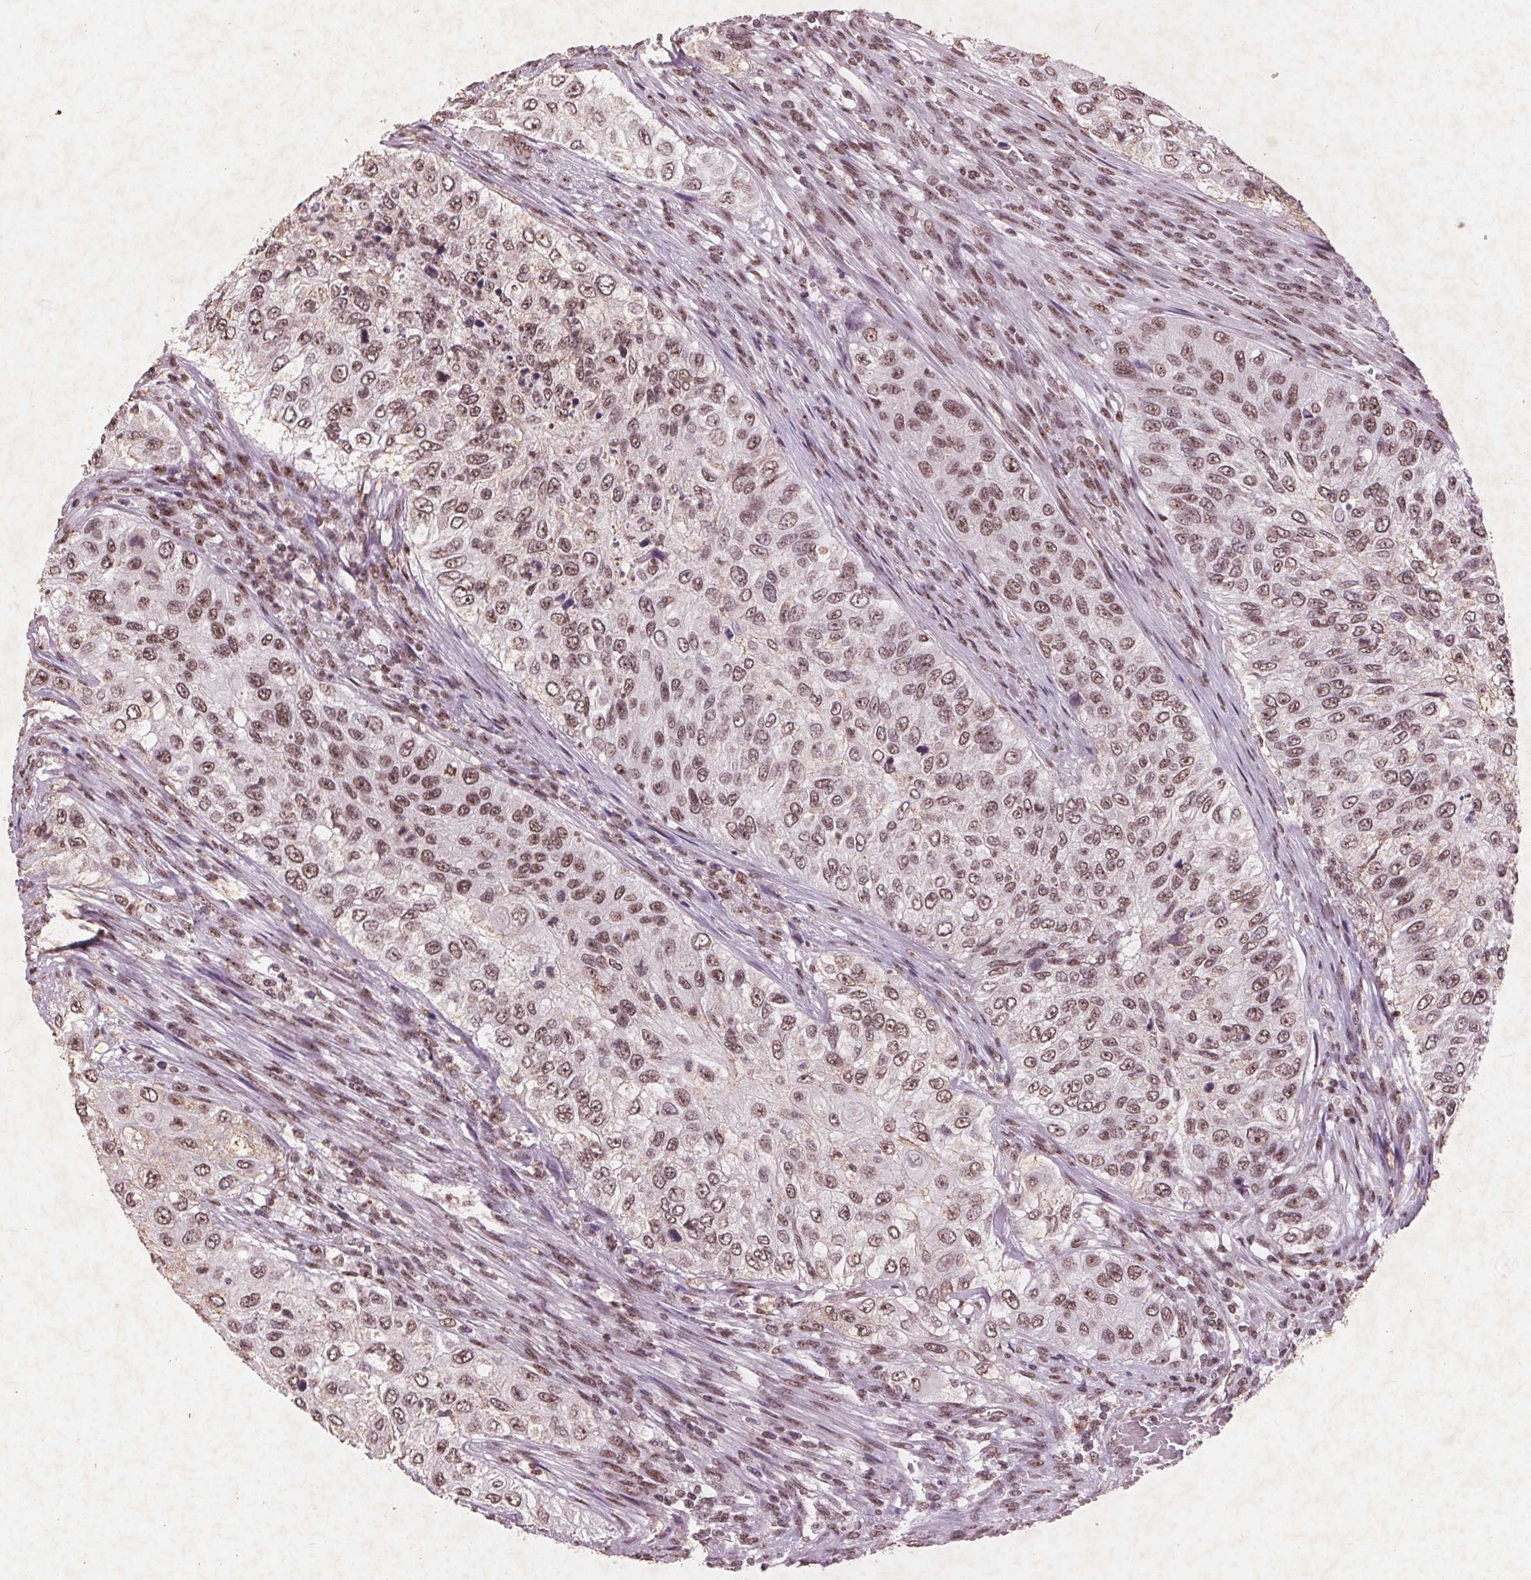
{"staining": {"intensity": "moderate", "quantity": ">75%", "location": "nuclear"}, "tissue": "urothelial cancer", "cell_type": "Tumor cells", "image_type": "cancer", "snomed": [{"axis": "morphology", "description": "Urothelial carcinoma, High grade"}, {"axis": "topography", "description": "Urinary bladder"}], "caption": "Moderate nuclear expression for a protein is present in about >75% of tumor cells of high-grade urothelial carcinoma using immunohistochemistry (IHC).", "gene": "RPS6KA2", "patient": {"sex": "female", "age": 60}}